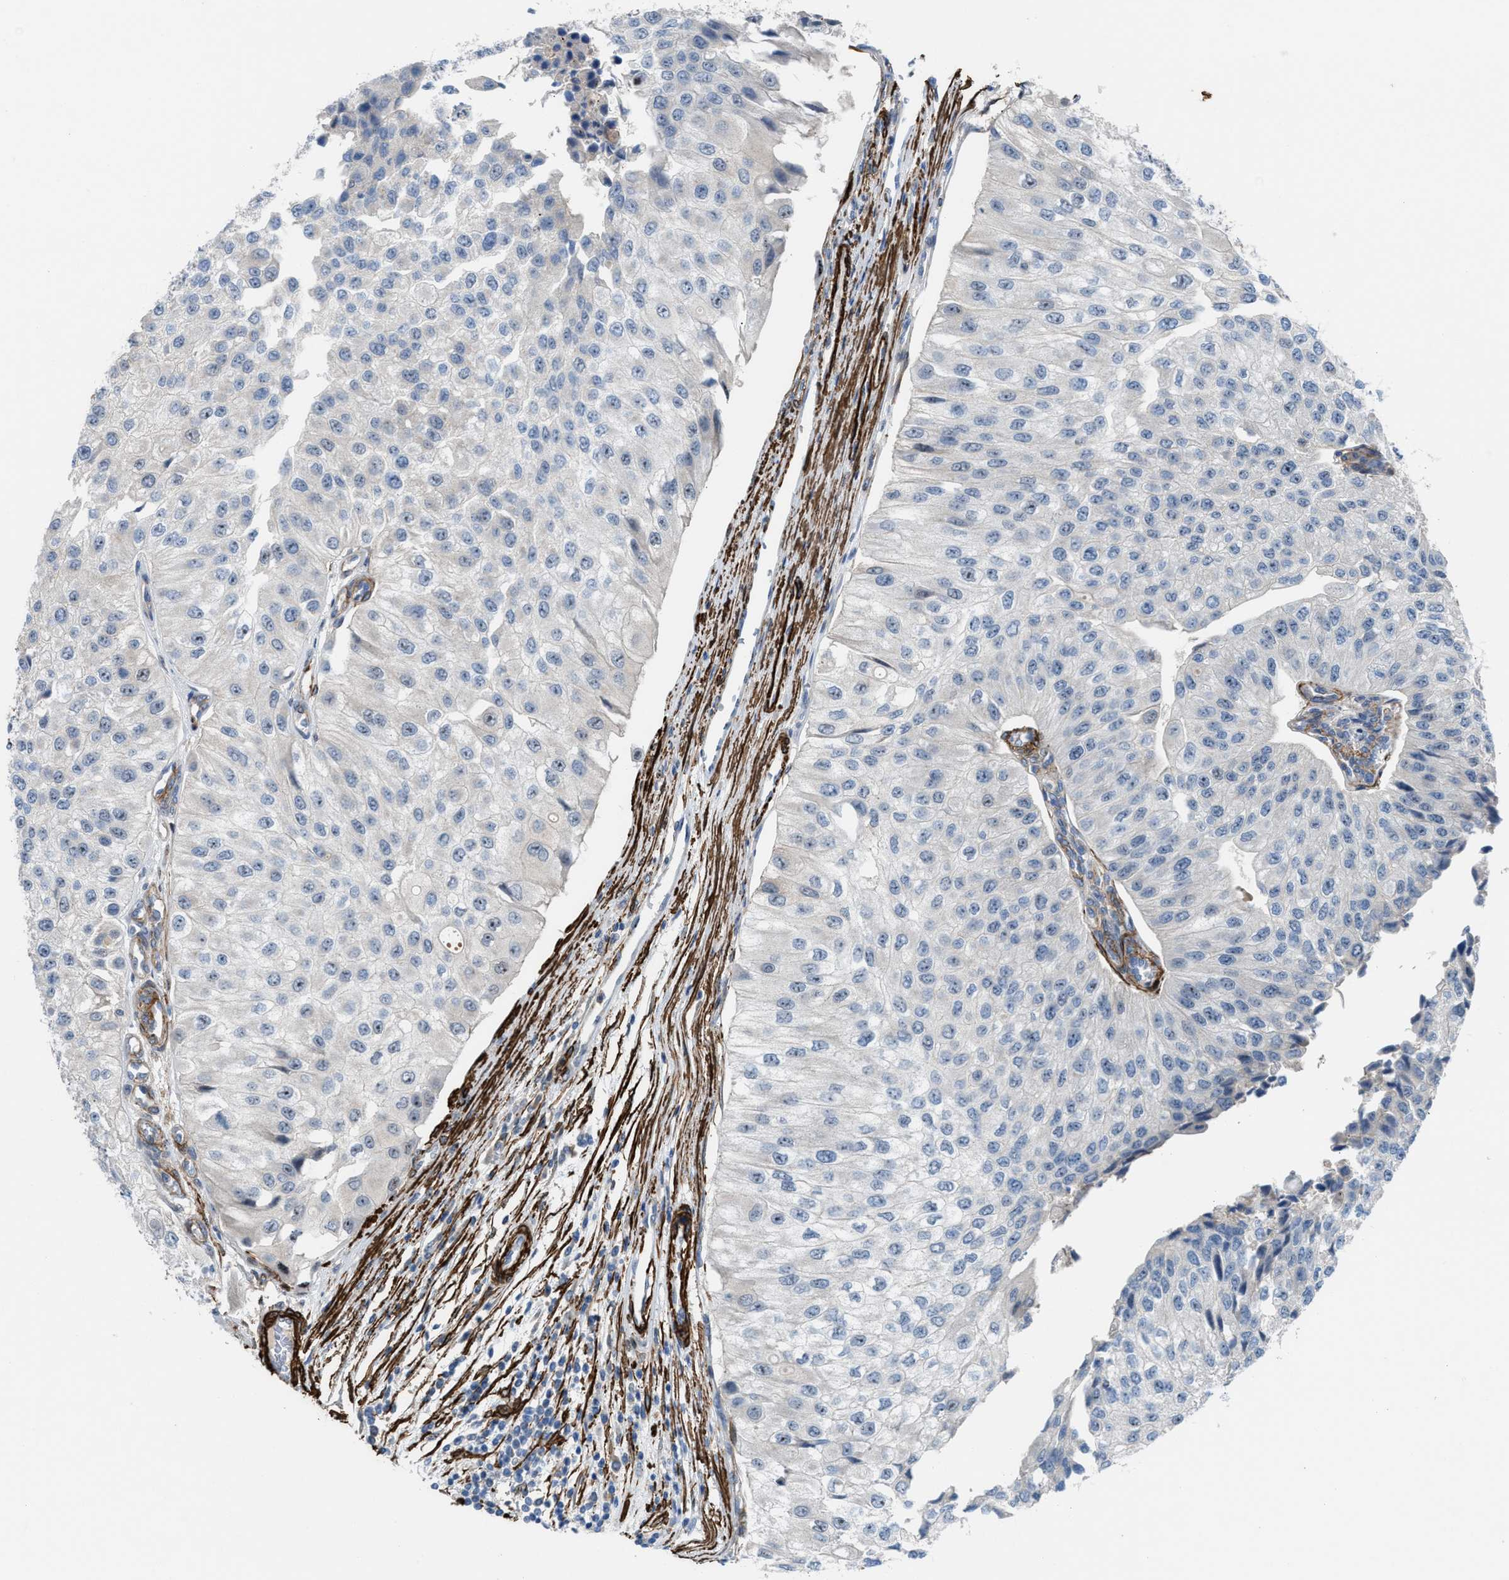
{"staining": {"intensity": "negative", "quantity": "none", "location": "none"}, "tissue": "urothelial cancer", "cell_type": "Tumor cells", "image_type": "cancer", "snomed": [{"axis": "morphology", "description": "Urothelial carcinoma, High grade"}, {"axis": "topography", "description": "Kidney"}, {"axis": "topography", "description": "Urinary bladder"}], "caption": "Immunohistochemical staining of human high-grade urothelial carcinoma exhibits no significant positivity in tumor cells.", "gene": "NQO2", "patient": {"sex": "male", "age": 77}}